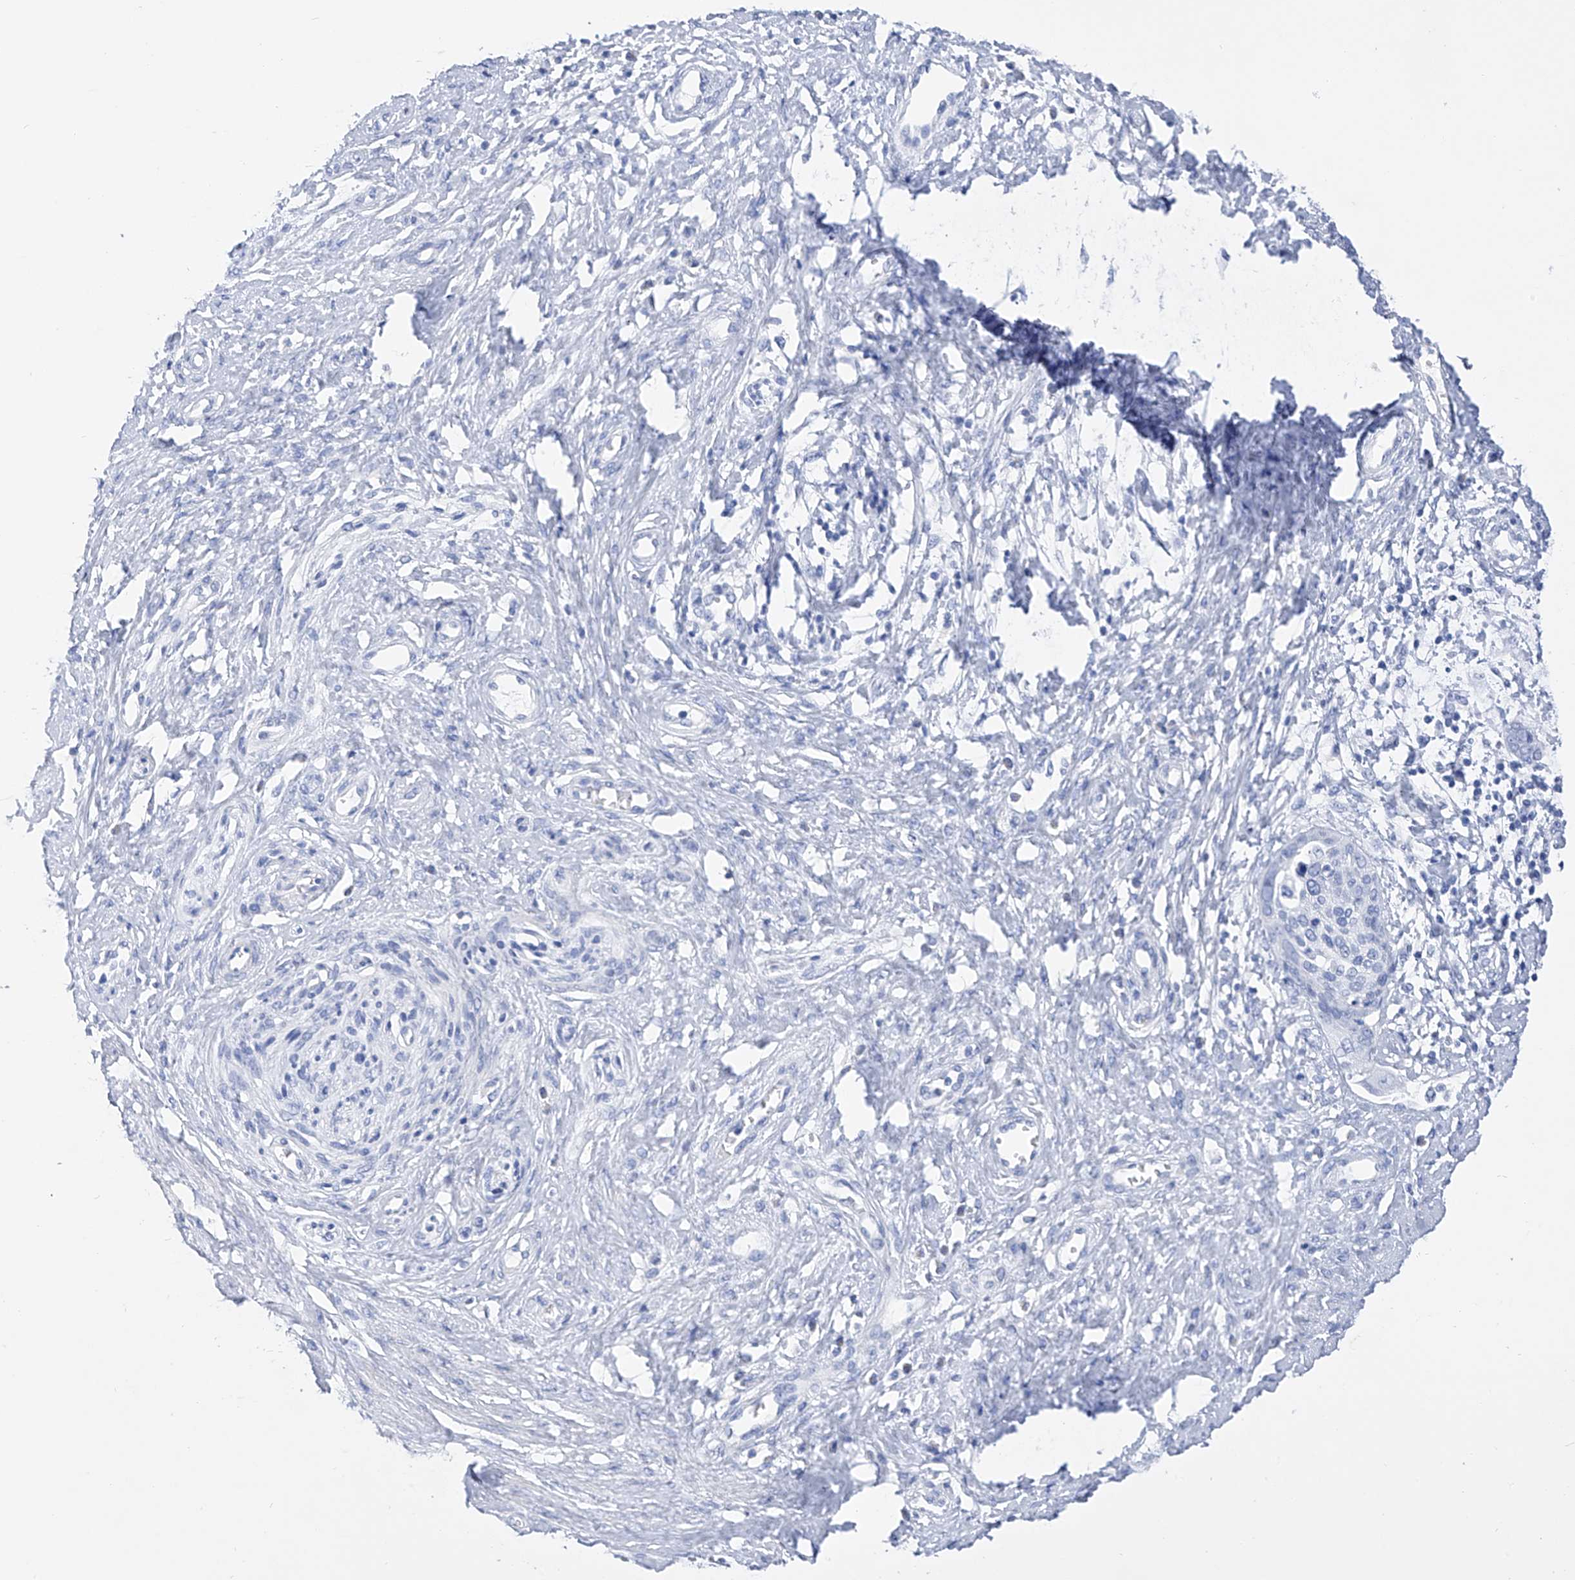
{"staining": {"intensity": "negative", "quantity": "none", "location": "none"}, "tissue": "cervical cancer", "cell_type": "Tumor cells", "image_type": "cancer", "snomed": [{"axis": "morphology", "description": "Squamous cell carcinoma, NOS"}, {"axis": "topography", "description": "Cervix"}], "caption": "Cervical cancer (squamous cell carcinoma) stained for a protein using immunohistochemistry reveals no staining tumor cells.", "gene": "ADRA1A", "patient": {"sex": "female", "age": 37}}